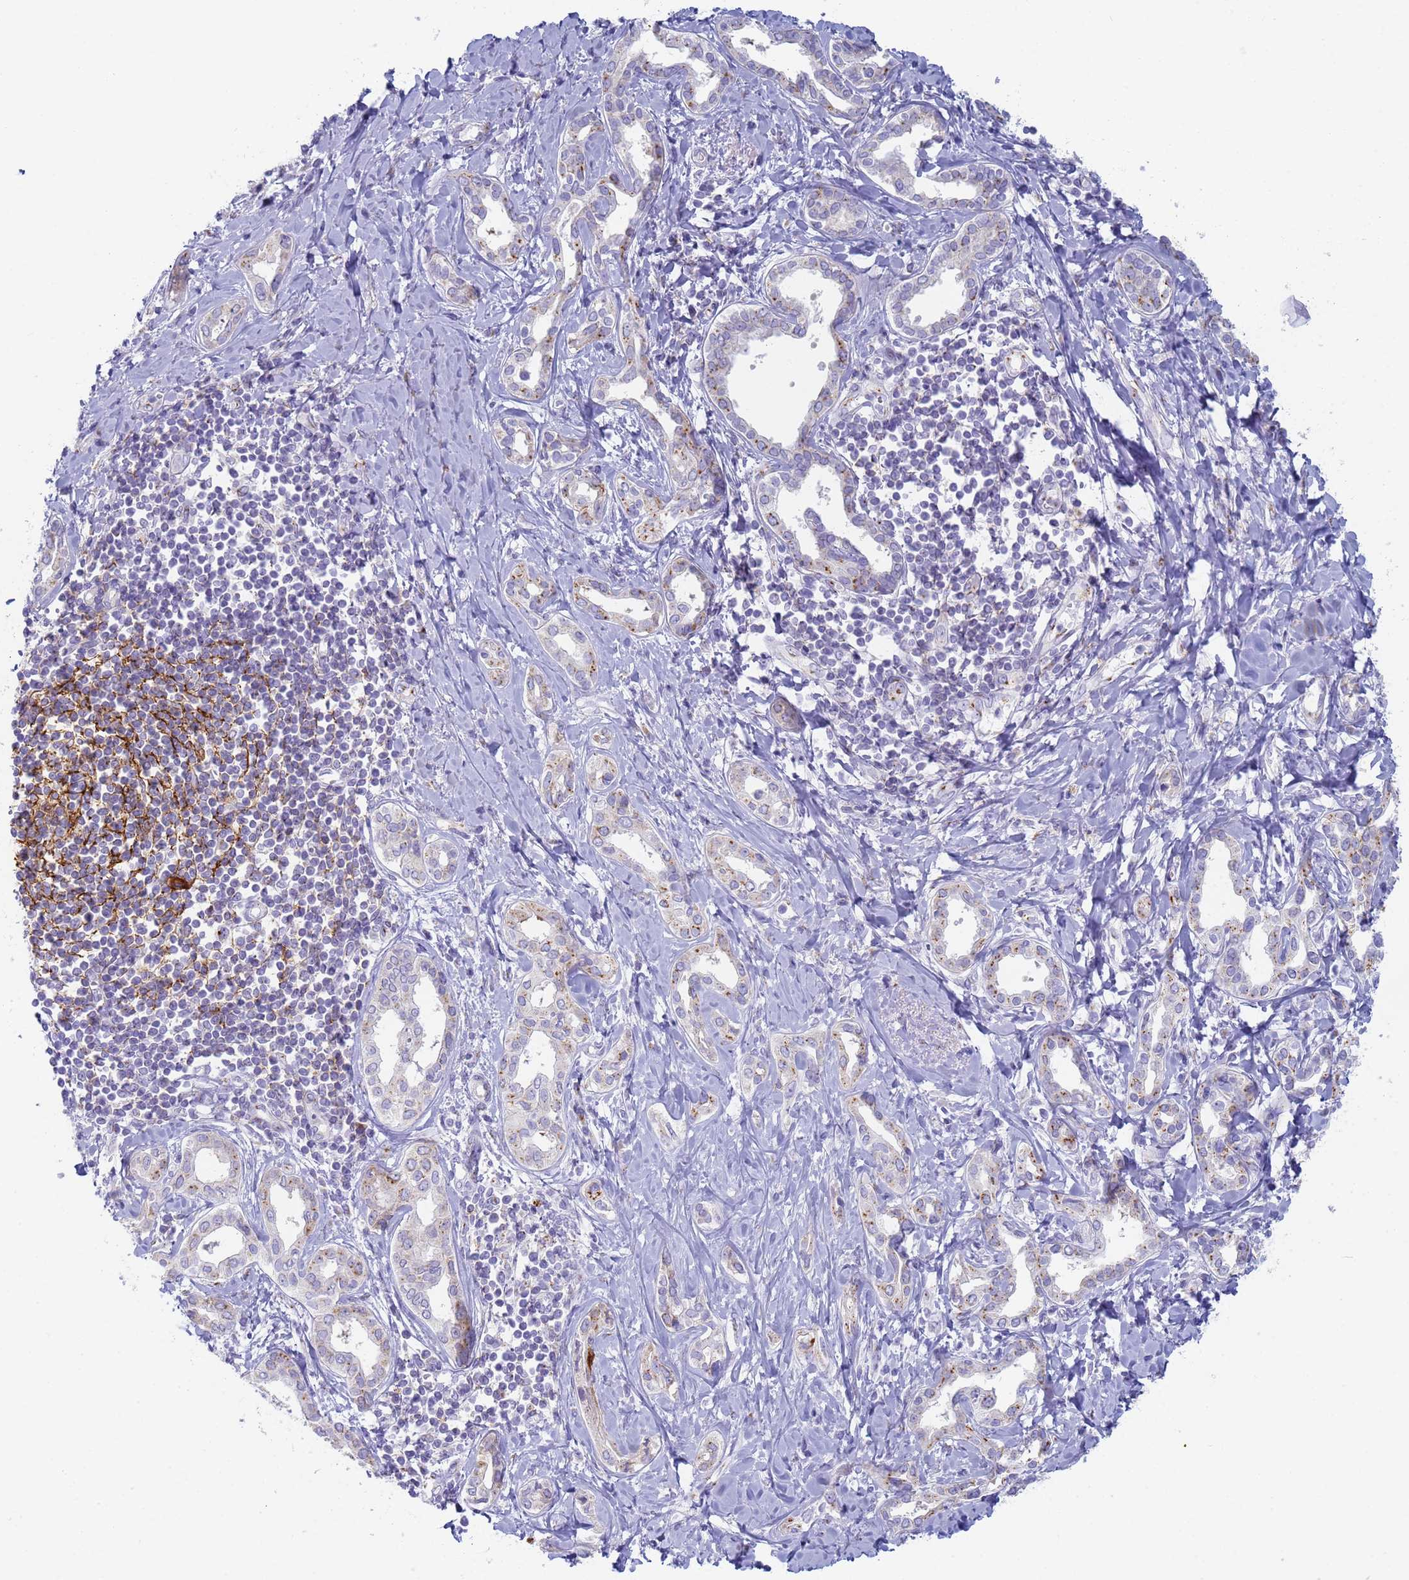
{"staining": {"intensity": "weak", "quantity": "25%-75%", "location": "cytoplasmic/membranous"}, "tissue": "liver cancer", "cell_type": "Tumor cells", "image_type": "cancer", "snomed": [{"axis": "morphology", "description": "Cholangiocarcinoma"}, {"axis": "topography", "description": "Liver"}], "caption": "Protein expression analysis of human liver cholangiocarcinoma reveals weak cytoplasmic/membranous expression in approximately 25%-75% of tumor cells.", "gene": "CR1", "patient": {"sex": "female", "age": 77}}